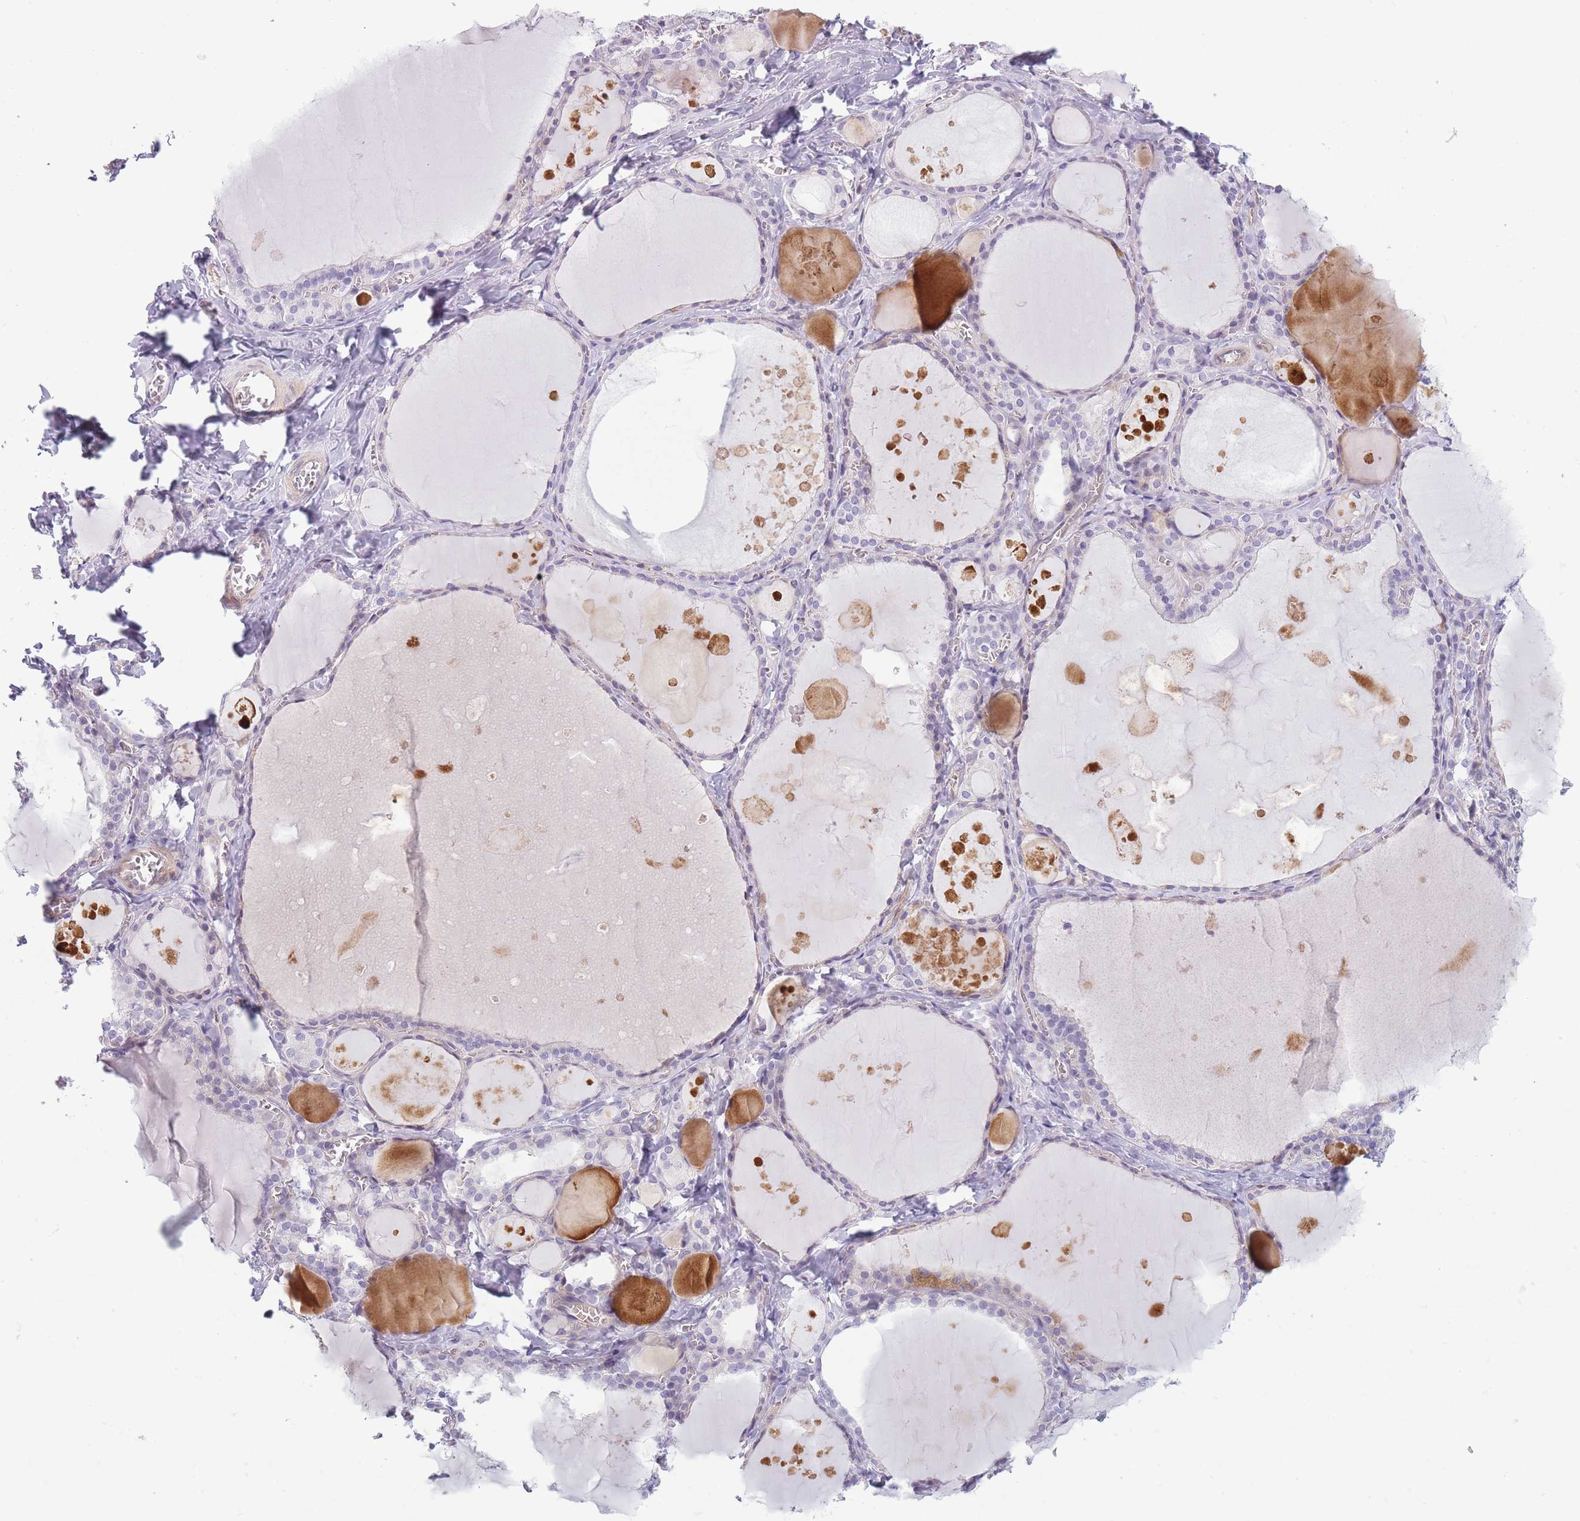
{"staining": {"intensity": "weak", "quantity": "<25%", "location": "cytoplasmic/membranous"}, "tissue": "thyroid gland", "cell_type": "Glandular cells", "image_type": "normal", "snomed": [{"axis": "morphology", "description": "Normal tissue, NOS"}, {"axis": "topography", "description": "Thyroid gland"}], "caption": "Glandular cells are negative for brown protein staining in benign thyroid gland.", "gene": "GGT1", "patient": {"sex": "male", "age": 56}}